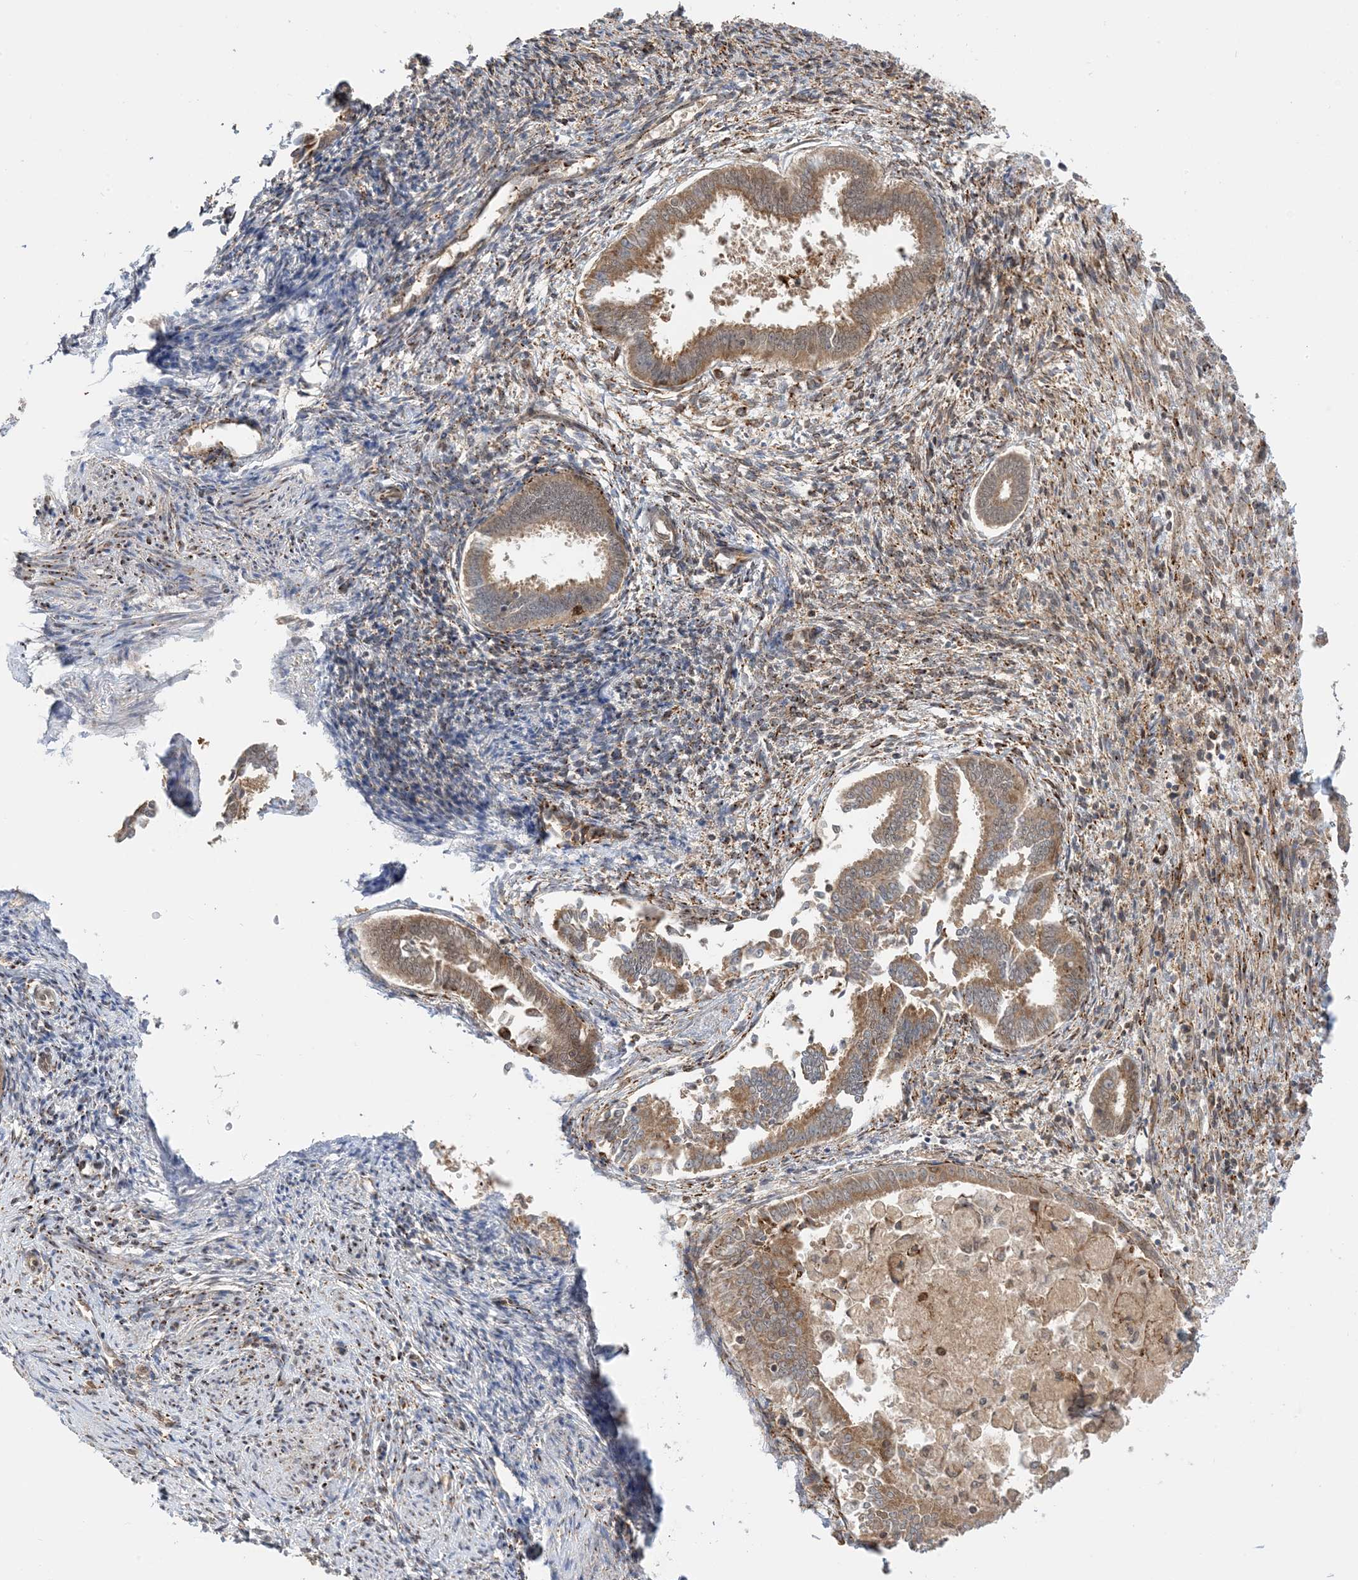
{"staining": {"intensity": "moderate", "quantity": "25%-75%", "location": "cytoplasmic/membranous"}, "tissue": "endometrium", "cell_type": "Cells in endometrial stroma", "image_type": "normal", "snomed": [{"axis": "morphology", "description": "Normal tissue, NOS"}, {"axis": "topography", "description": "Endometrium"}], "caption": "IHC staining of normal endometrium, which exhibits medium levels of moderate cytoplasmic/membranous positivity in about 25%-75% of cells in endometrial stroma indicating moderate cytoplasmic/membranous protein positivity. The staining was performed using DAB (brown) for protein detection and nuclei were counterstained in hematoxylin (blue).", "gene": "METTL21A", "patient": {"sex": "female", "age": 56}}